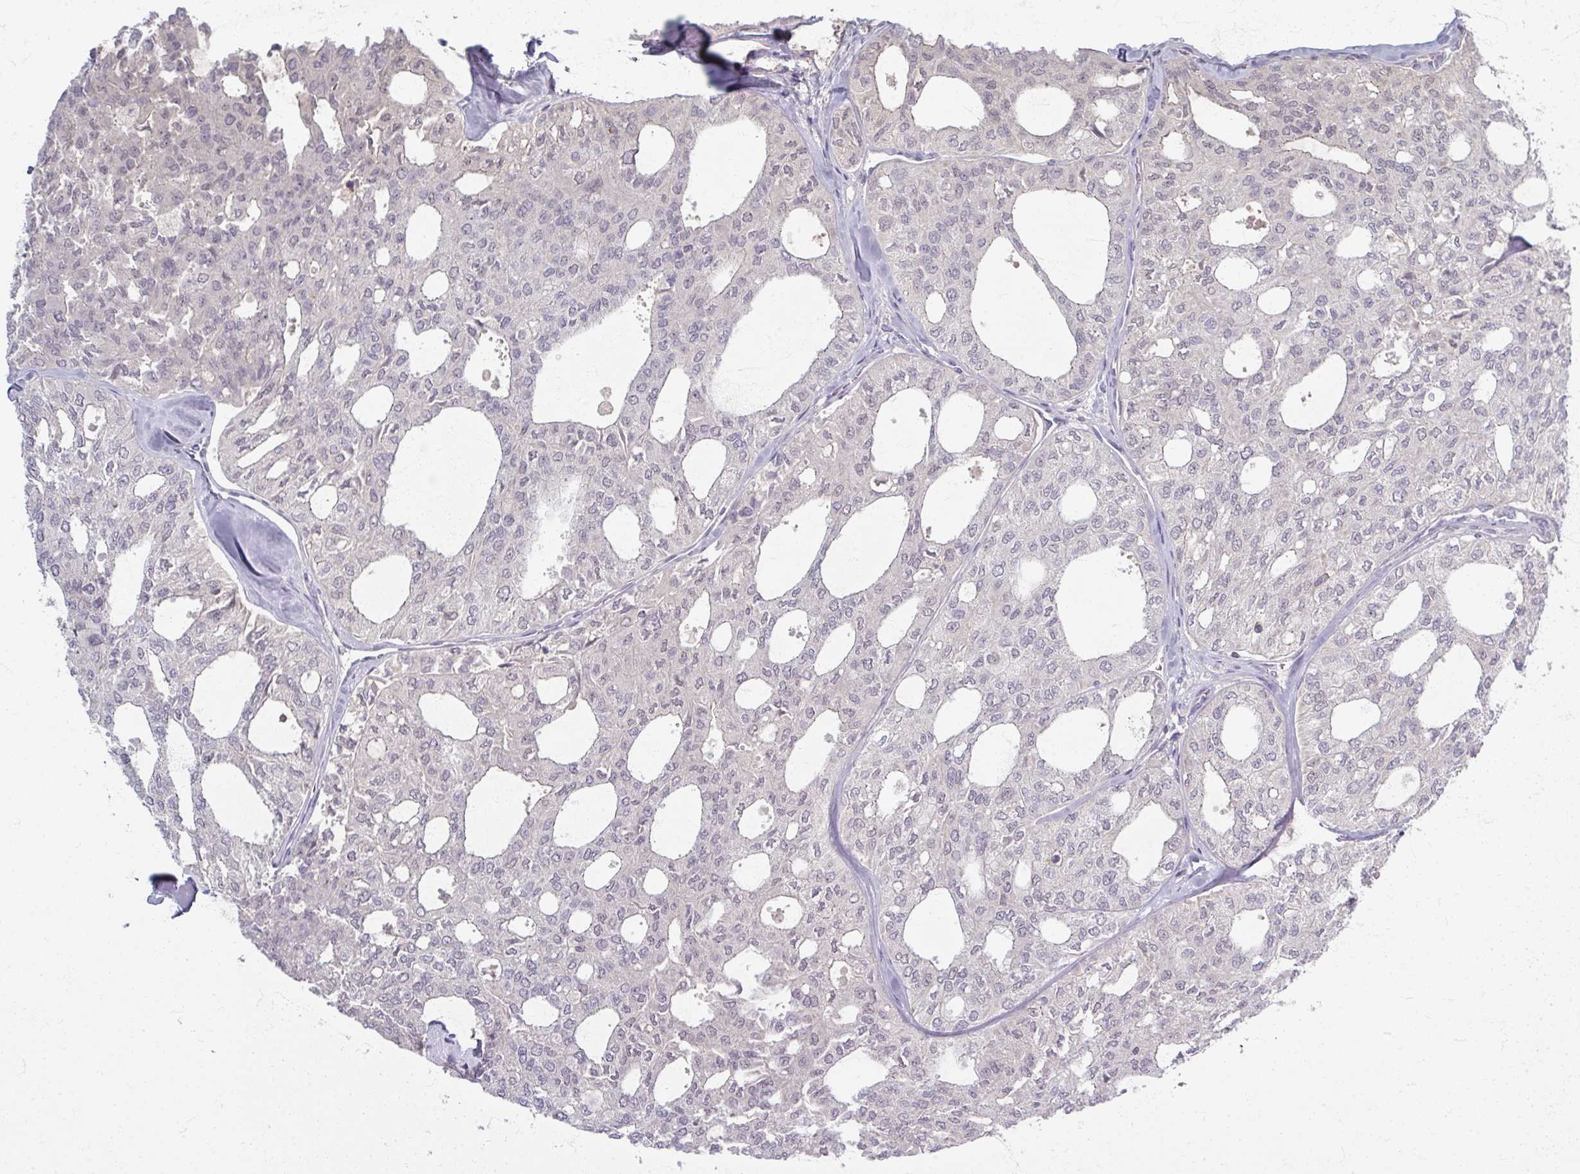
{"staining": {"intensity": "negative", "quantity": "none", "location": "none"}, "tissue": "thyroid cancer", "cell_type": "Tumor cells", "image_type": "cancer", "snomed": [{"axis": "morphology", "description": "Follicular adenoma carcinoma, NOS"}, {"axis": "topography", "description": "Thyroid gland"}], "caption": "This micrograph is of follicular adenoma carcinoma (thyroid) stained with immunohistochemistry (IHC) to label a protein in brown with the nuclei are counter-stained blue. There is no positivity in tumor cells.", "gene": "TTLL7", "patient": {"sex": "male", "age": 75}}